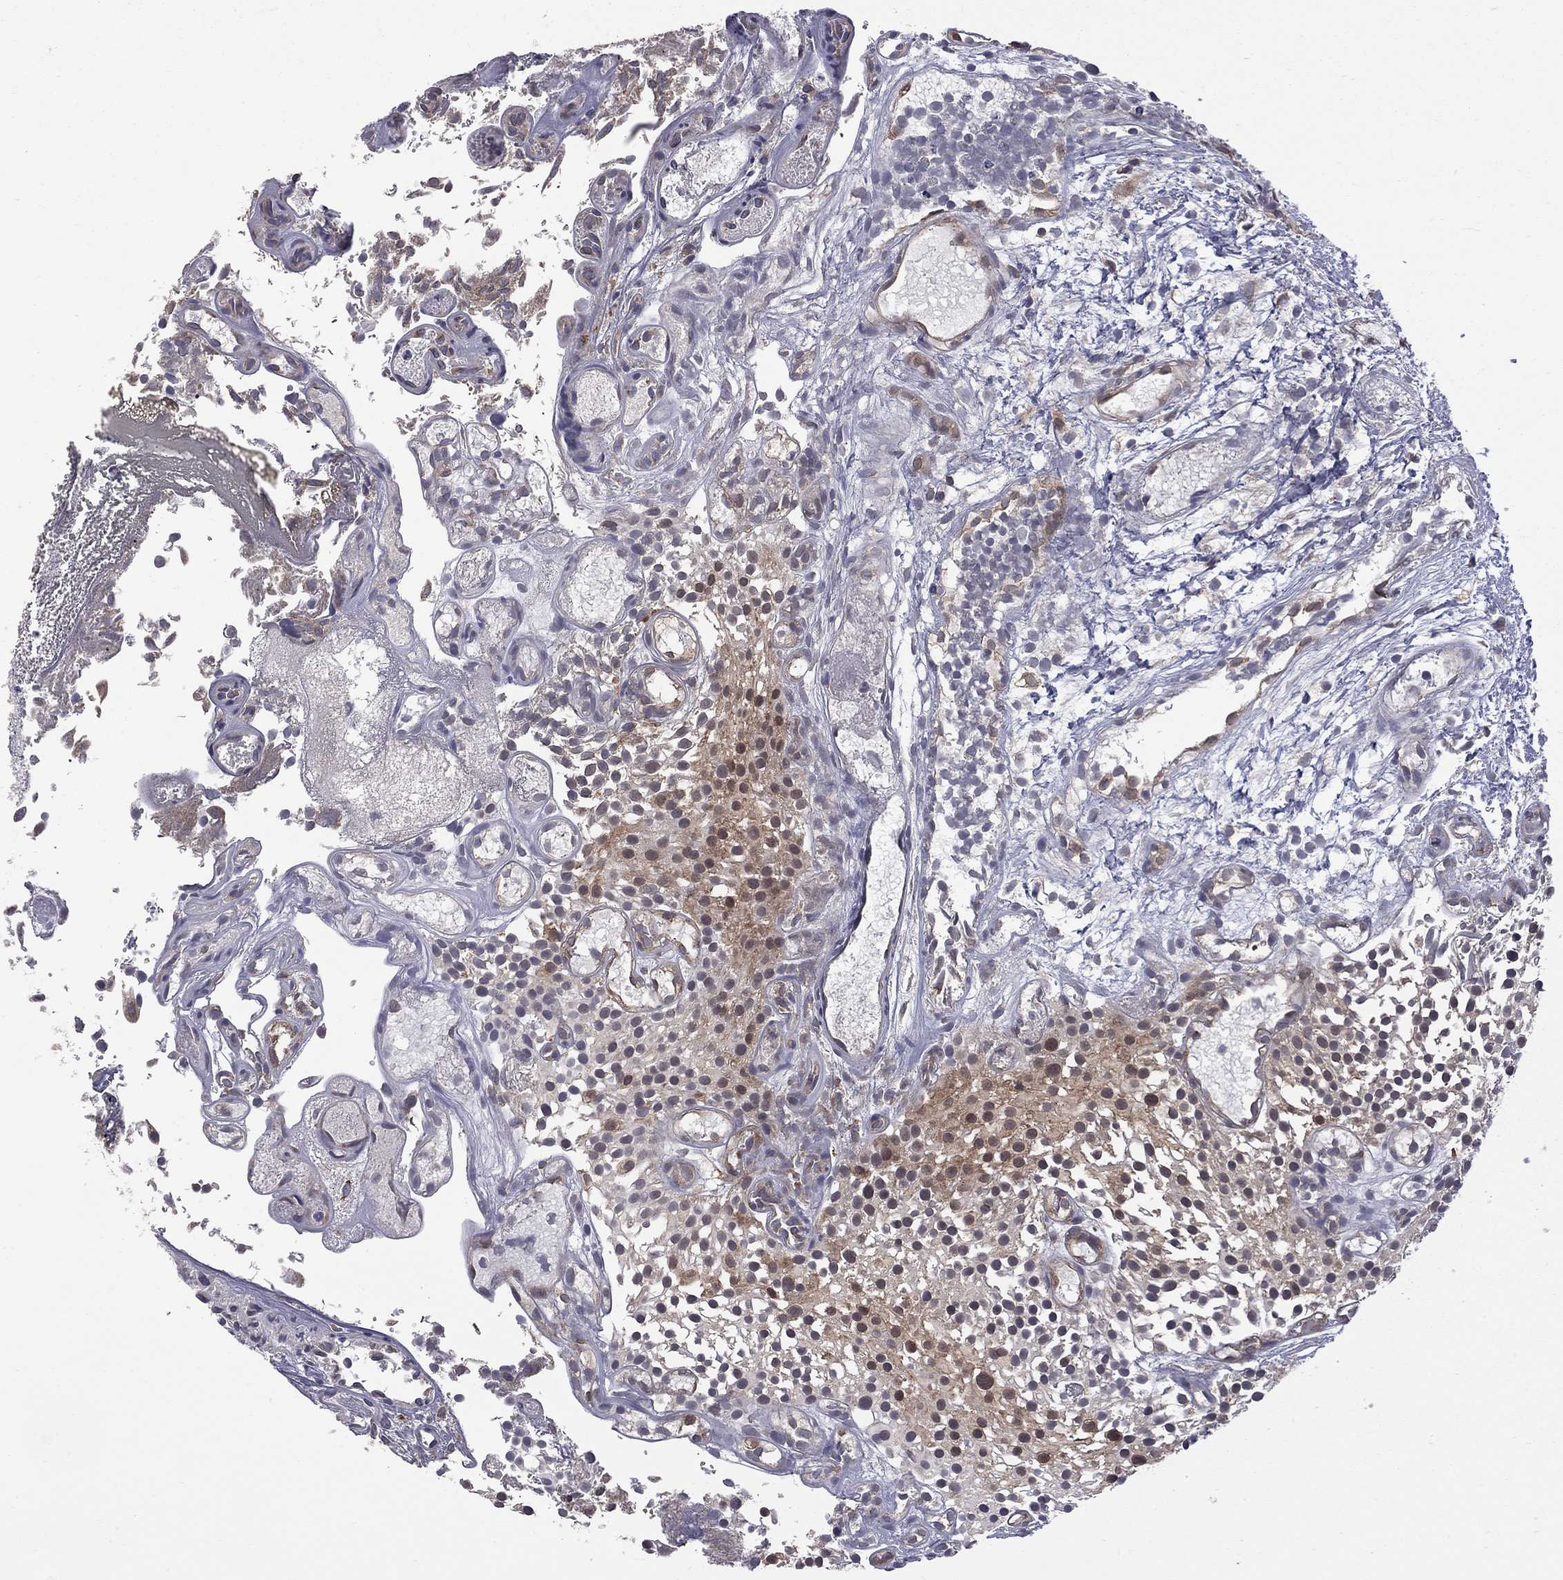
{"staining": {"intensity": "strong", "quantity": "25%-75%", "location": "cytoplasmic/membranous"}, "tissue": "urothelial cancer", "cell_type": "Tumor cells", "image_type": "cancer", "snomed": [{"axis": "morphology", "description": "Urothelial carcinoma, Low grade"}, {"axis": "topography", "description": "Urinary bladder"}], "caption": "About 25%-75% of tumor cells in human urothelial carcinoma (low-grade) show strong cytoplasmic/membranous protein staining as visualized by brown immunohistochemical staining.", "gene": "NAA50", "patient": {"sex": "male", "age": 79}}